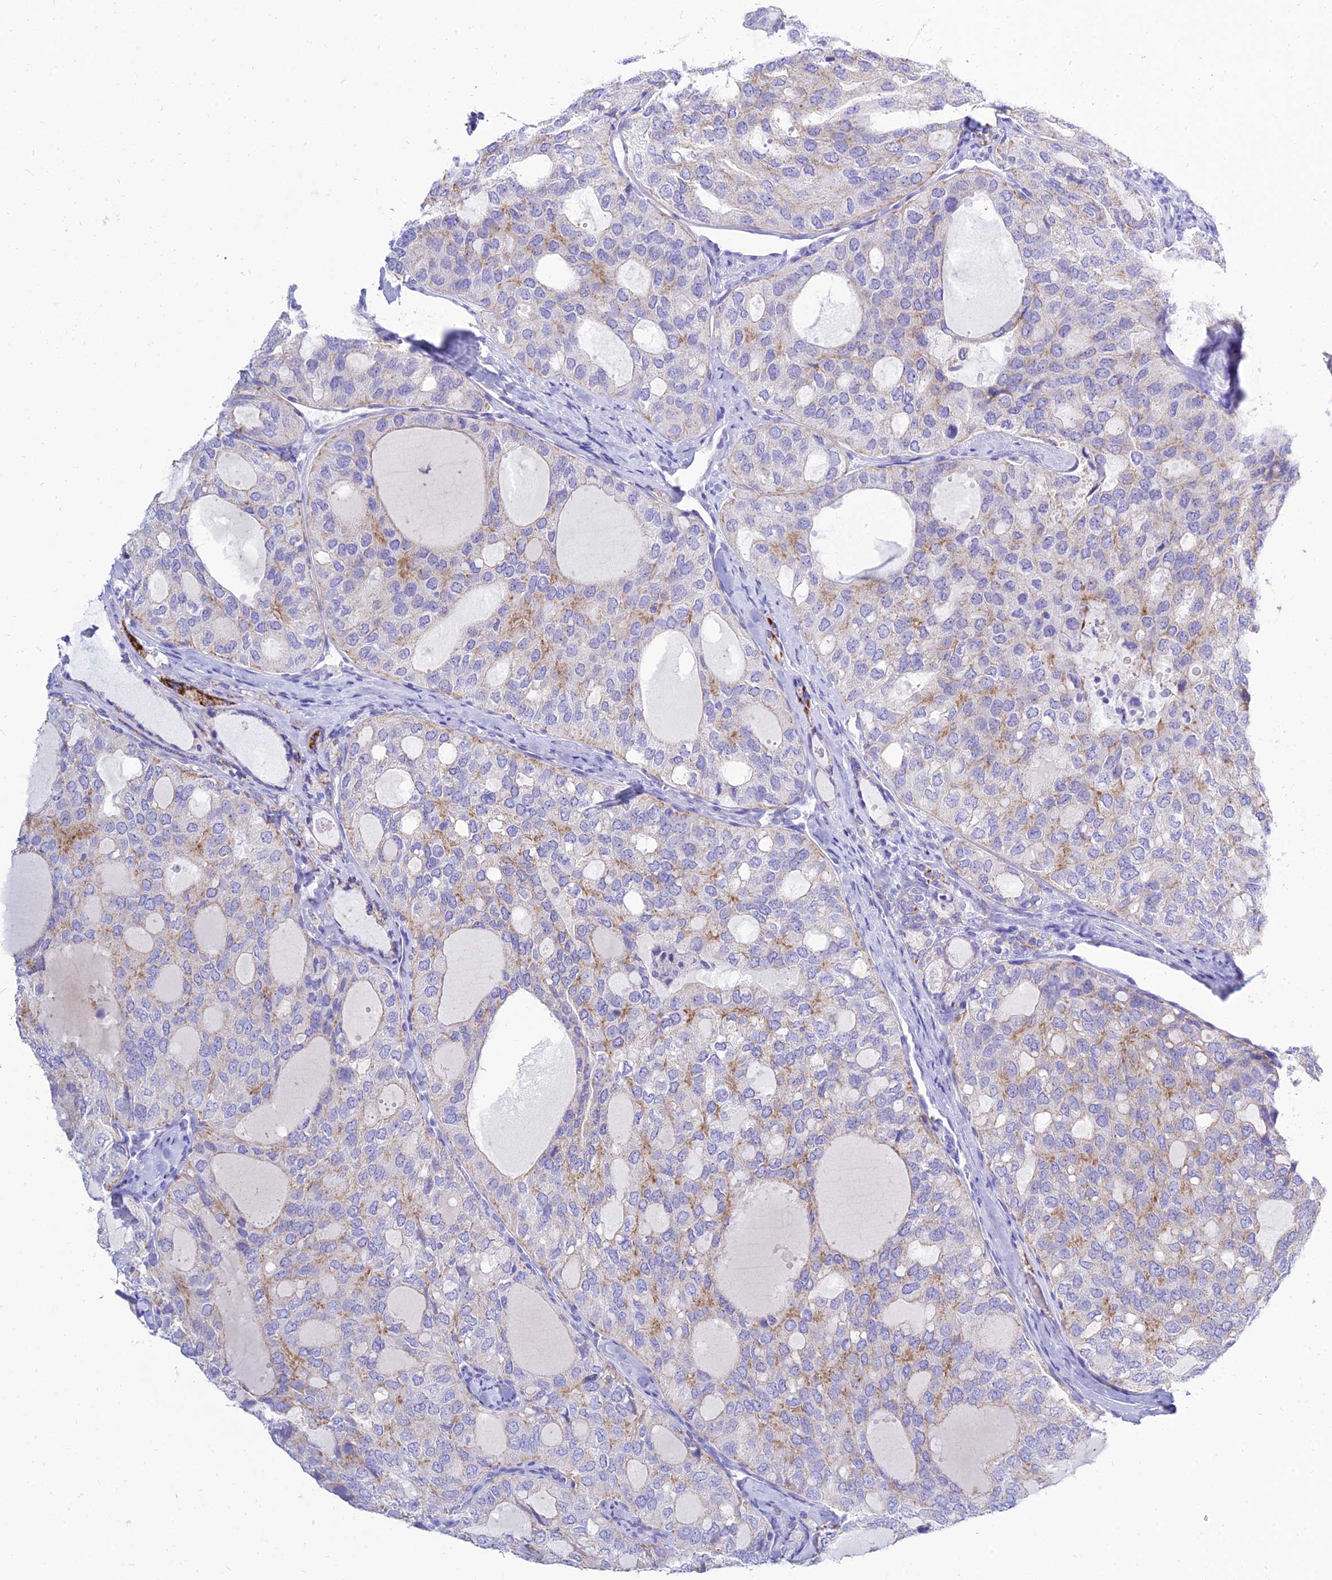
{"staining": {"intensity": "moderate", "quantity": "<25%", "location": "cytoplasmic/membranous"}, "tissue": "thyroid cancer", "cell_type": "Tumor cells", "image_type": "cancer", "snomed": [{"axis": "morphology", "description": "Follicular adenoma carcinoma, NOS"}, {"axis": "topography", "description": "Thyroid gland"}], "caption": "Thyroid follicular adenoma carcinoma stained with DAB IHC shows low levels of moderate cytoplasmic/membranous positivity in approximately <25% of tumor cells. The protein is shown in brown color, while the nuclei are stained blue.", "gene": "PKN3", "patient": {"sex": "male", "age": 75}}